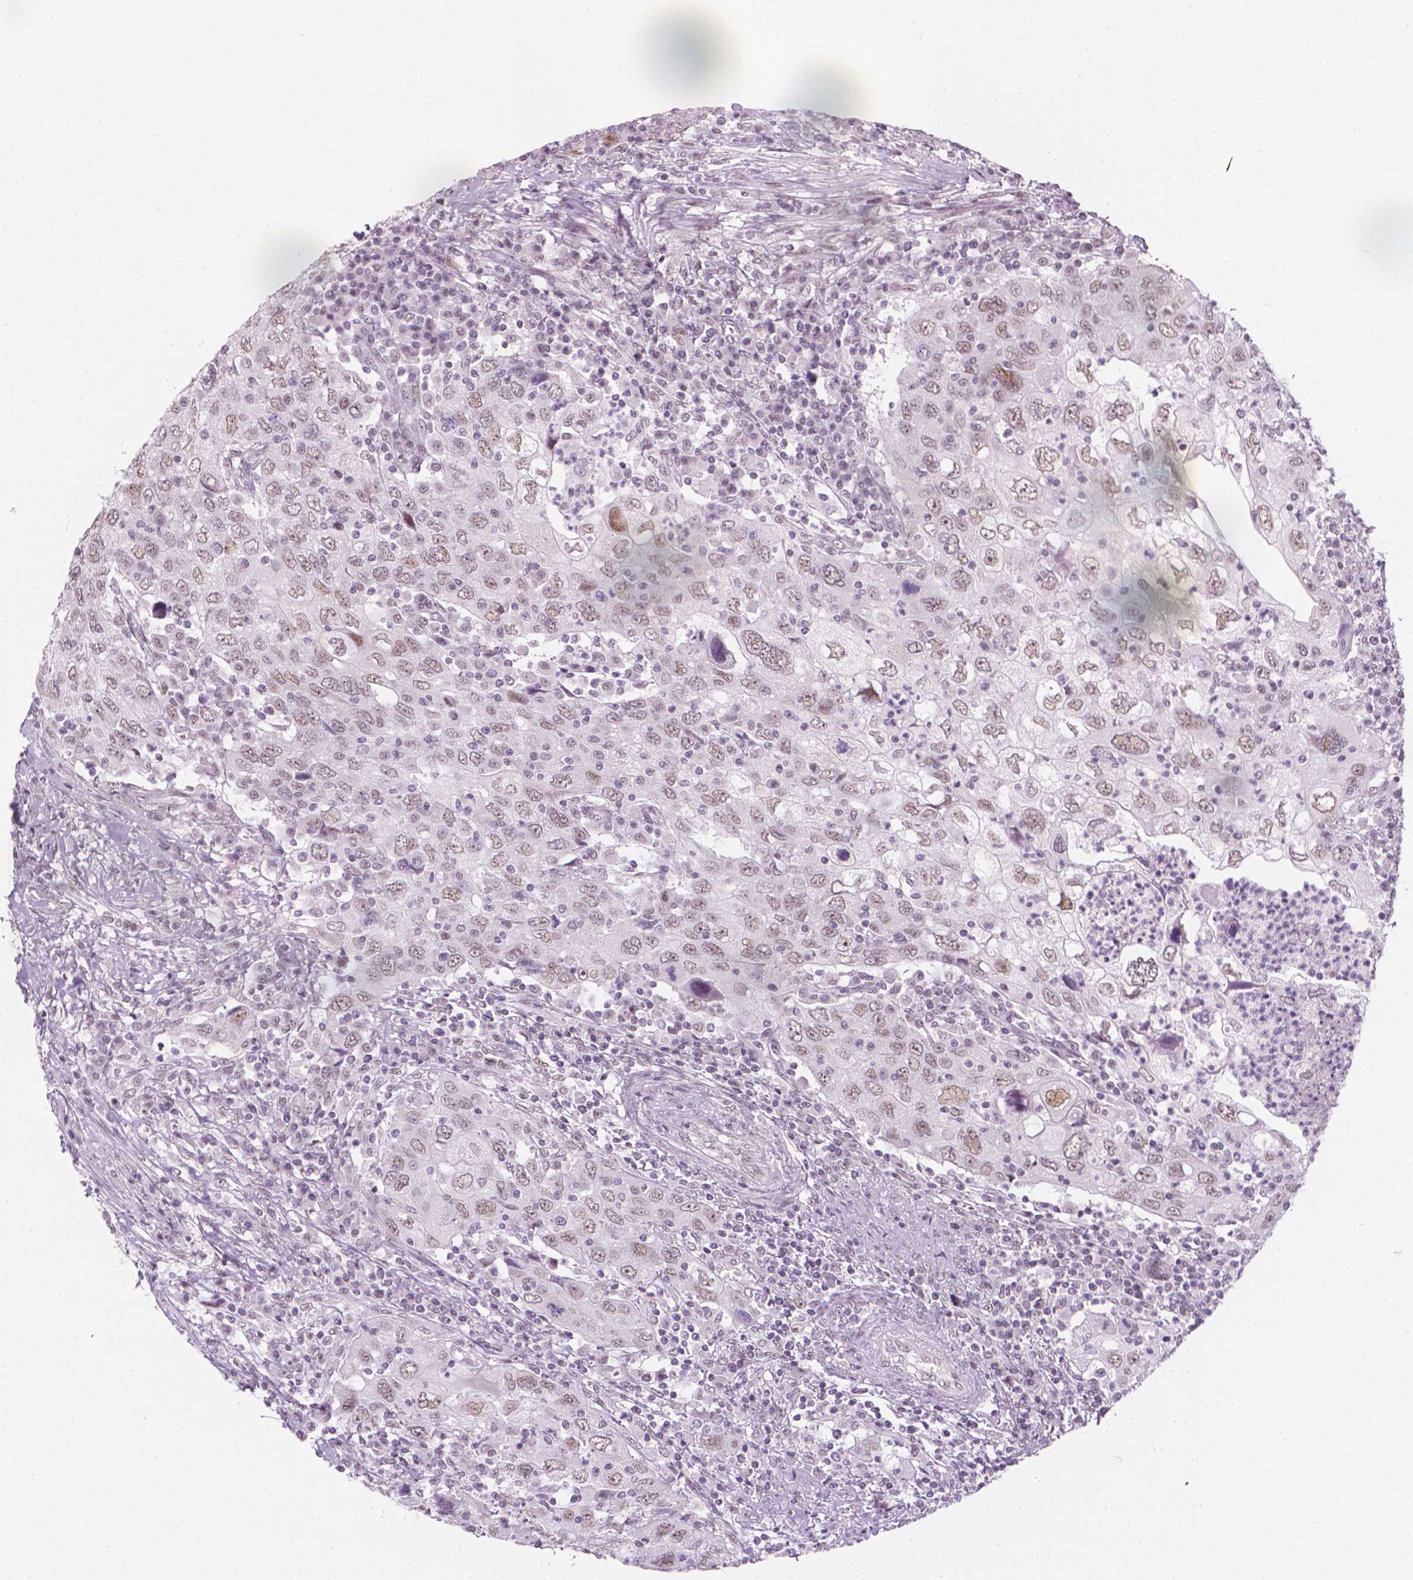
{"staining": {"intensity": "weak", "quantity": "25%-75%", "location": "nuclear"}, "tissue": "urothelial cancer", "cell_type": "Tumor cells", "image_type": "cancer", "snomed": [{"axis": "morphology", "description": "Urothelial carcinoma, High grade"}, {"axis": "topography", "description": "Urinary bladder"}], "caption": "This photomicrograph shows immunohistochemistry staining of human urothelial cancer, with low weak nuclear positivity in about 25%-75% of tumor cells.", "gene": "CDKN1C", "patient": {"sex": "male", "age": 76}}